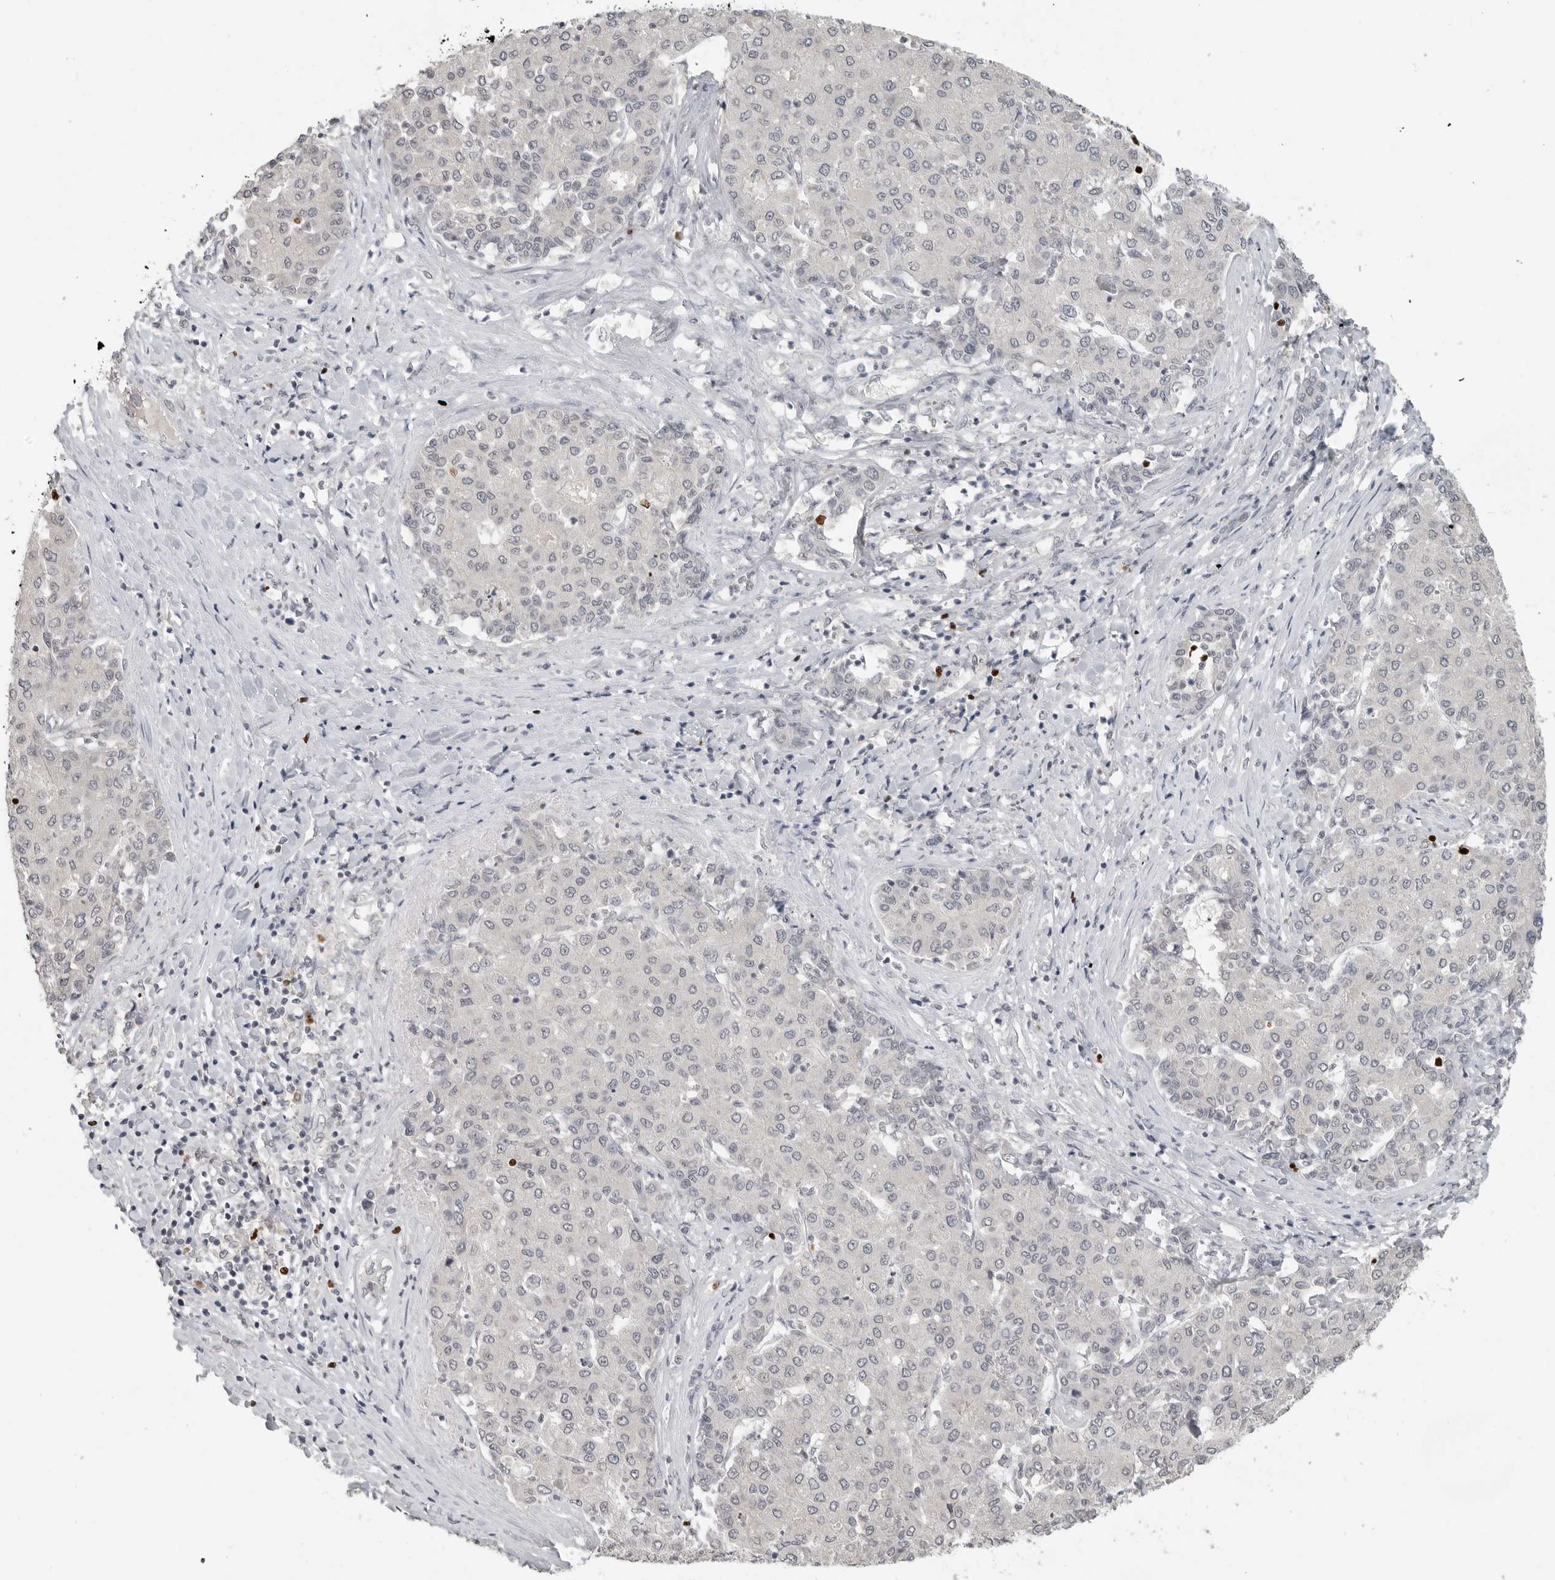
{"staining": {"intensity": "negative", "quantity": "none", "location": "none"}, "tissue": "liver cancer", "cell_type": "Tumor cells", "image_type": "cancer", "snomed": [{"axis": "morphology", "description": "Carcinoma, Hepatocellular, NOS"}, {"axis": "topography", "description": "Liver"}], "caption": "Immunohistochemistry histopathology image of liver cancer (hepatocellular carcinoma) stained for a protein (brown), which displays no expression in tumor cells.", "gene": "FOXP3", "patient": {"sex": "male", "age": 65}}